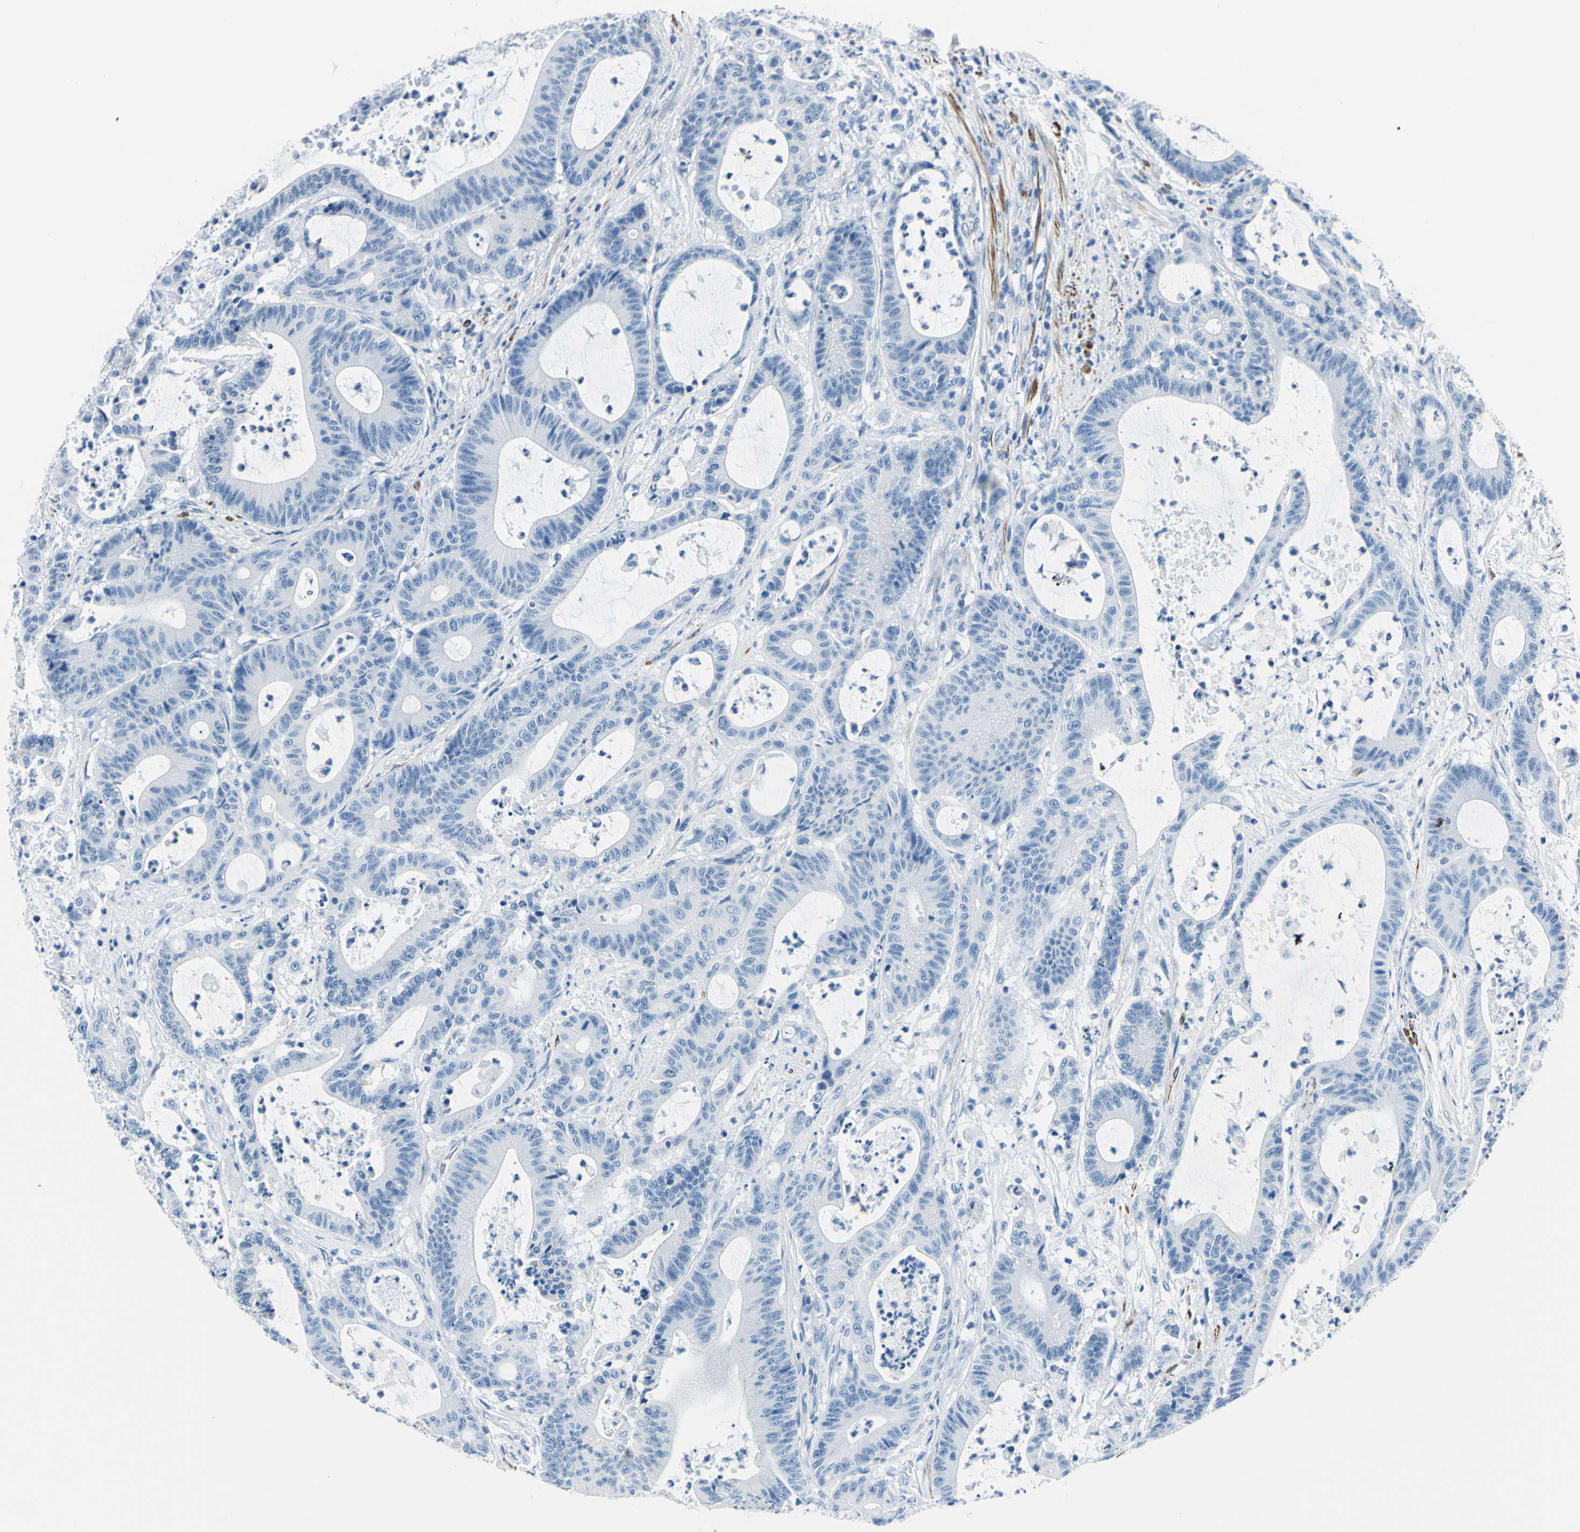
{"staining": {"intensity": "negative", "quantity": "none", "location": "none"}, "tissue": "colorectal cancer", "cell_type": "Tumor cells", "image_type": "cancer", "snomed": [{"axis": "morphology", "description": "Adenocarcinoma, NOS"}, {"axis": "topography", "description": "Colon"}], "caption": "The micrograph displays no significant staining in tumor cells of colorectal cancer (adenocarcinoma).", "gene": "CDH15", "patient": {"sex": "female", "age": 84}}